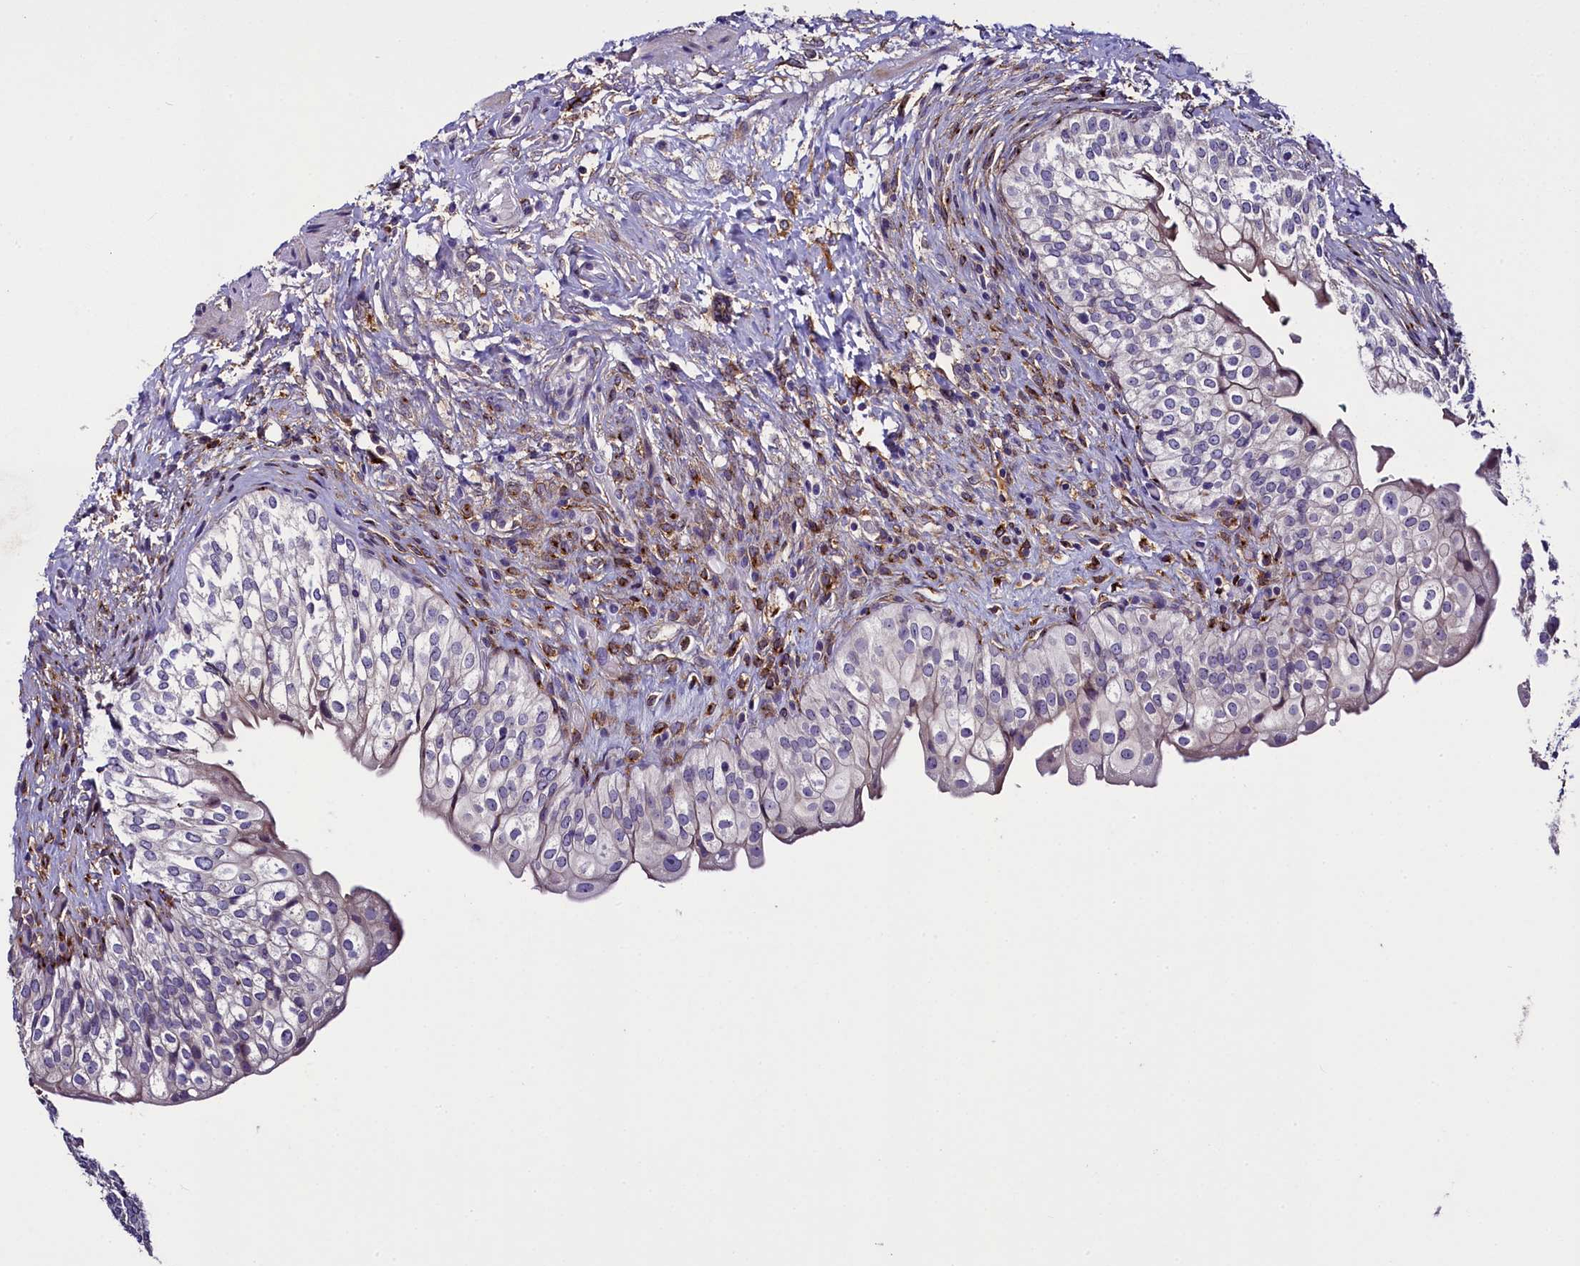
{"staining": {"intensity": "negative", "quantity": "none", "location": "none"}, "tissue": "urinary bladder", "cell_type": "Urothelial cells", "image_type": "normal", "snomed": [{"axis": "morphology", "description": "Normal tissue, NOS"}, {"axis": "topography", "description": "Urinary bladder"}], "caption": "This is an immunohistochemistry image of normal urinary bladder. There is no expression in urothelial cells.", "gene": "MRC2", "patient": {"sex": "male", "age": 55}}